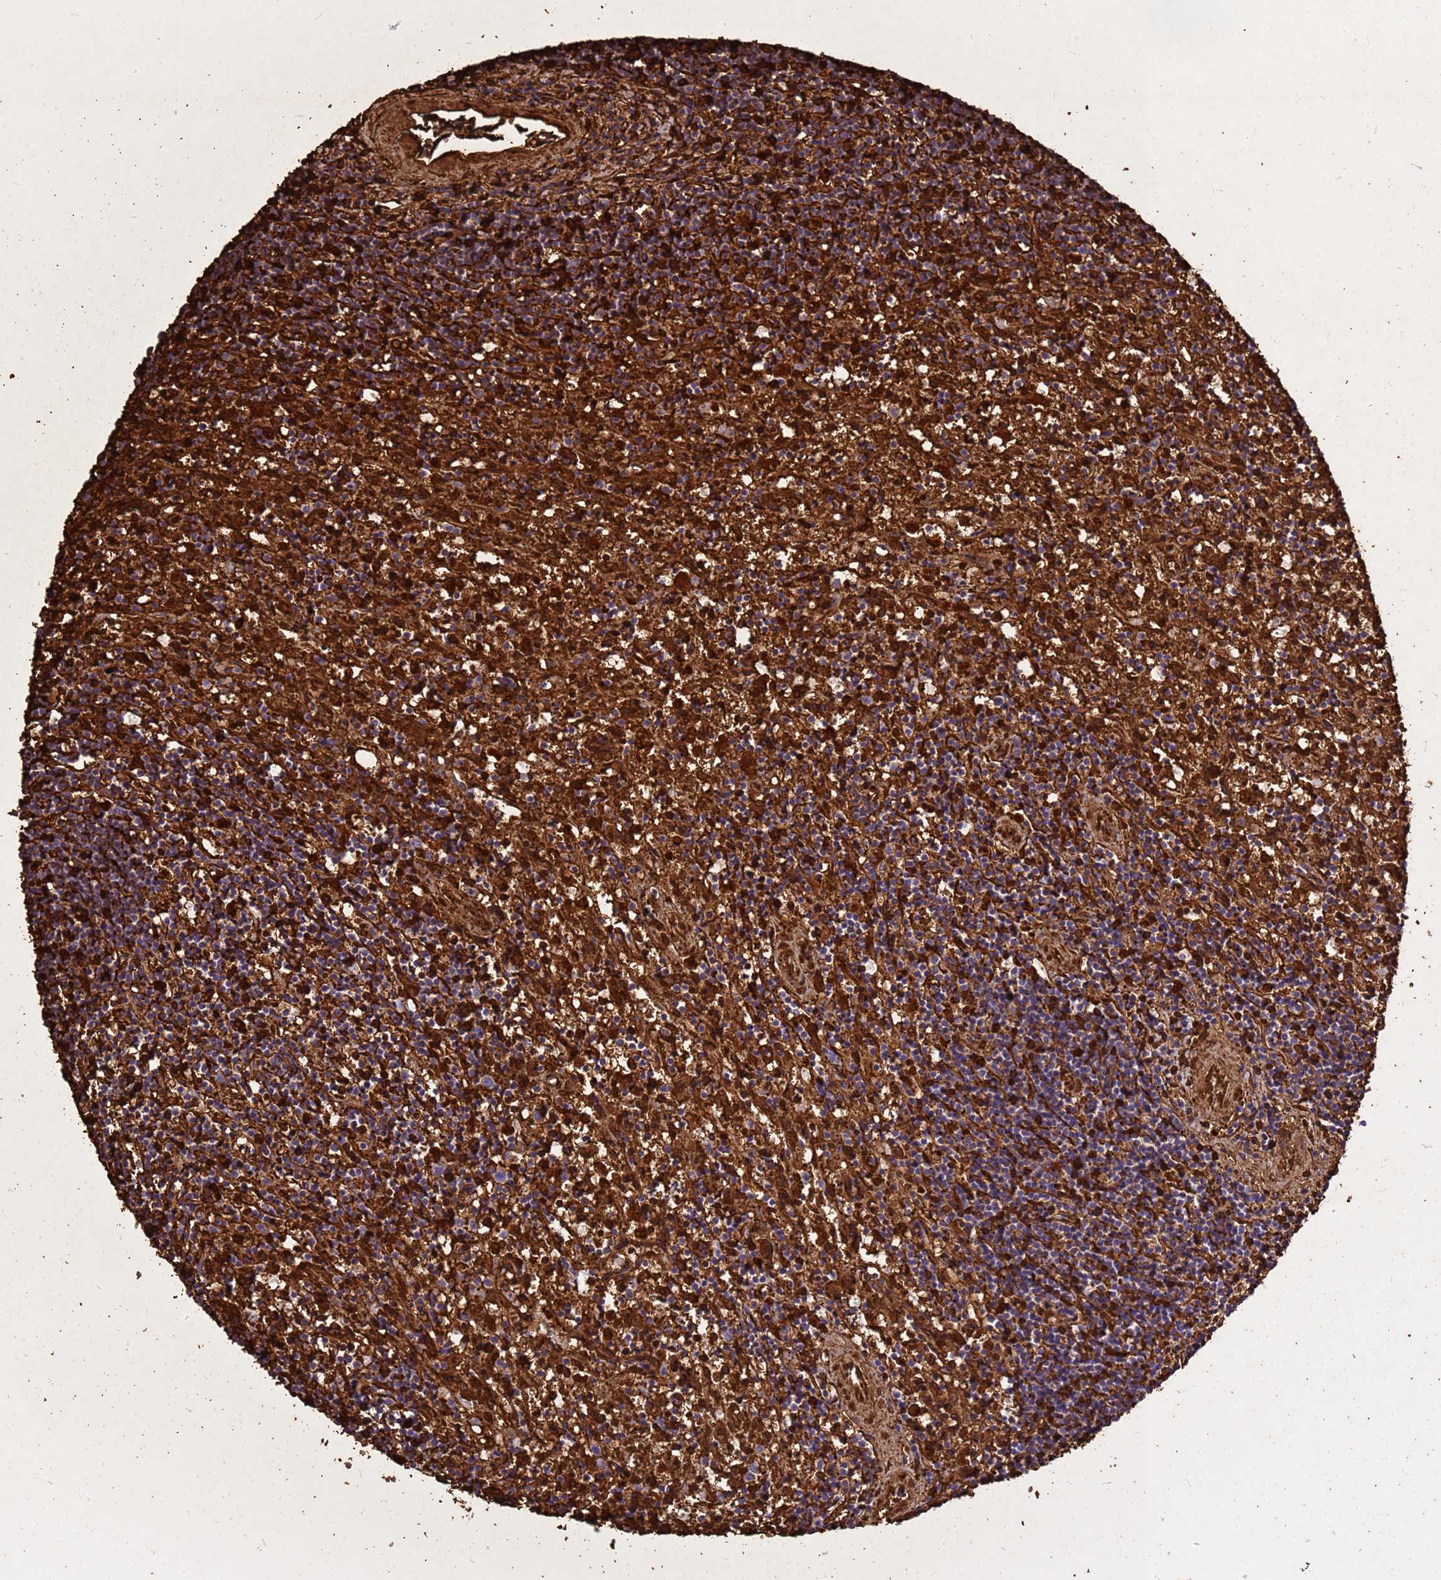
{"staining": {"intensity": "moderate", "quantity": "25%-75%", "location": "cytoplasmic/membranous"}, "tissue": "lymphoma", "cell_type": "Tumor cells", "image_type": "cancer", "snomed": [{"axis": "morphology", "description": "Malignant lymphoma, non-Hodgkin's type, Low grade"}, {"axis": "topography", "description": "Spleen"}], "caption": "Lymphoma tissue displays moderate cytoplasmic/membranous expression in about 25%-75% of tumor cells (Brightfield microscopy of DAB IHC at high magnification).", "gene": "HBA2", "patient": {"sex": "male", "age": 76}}